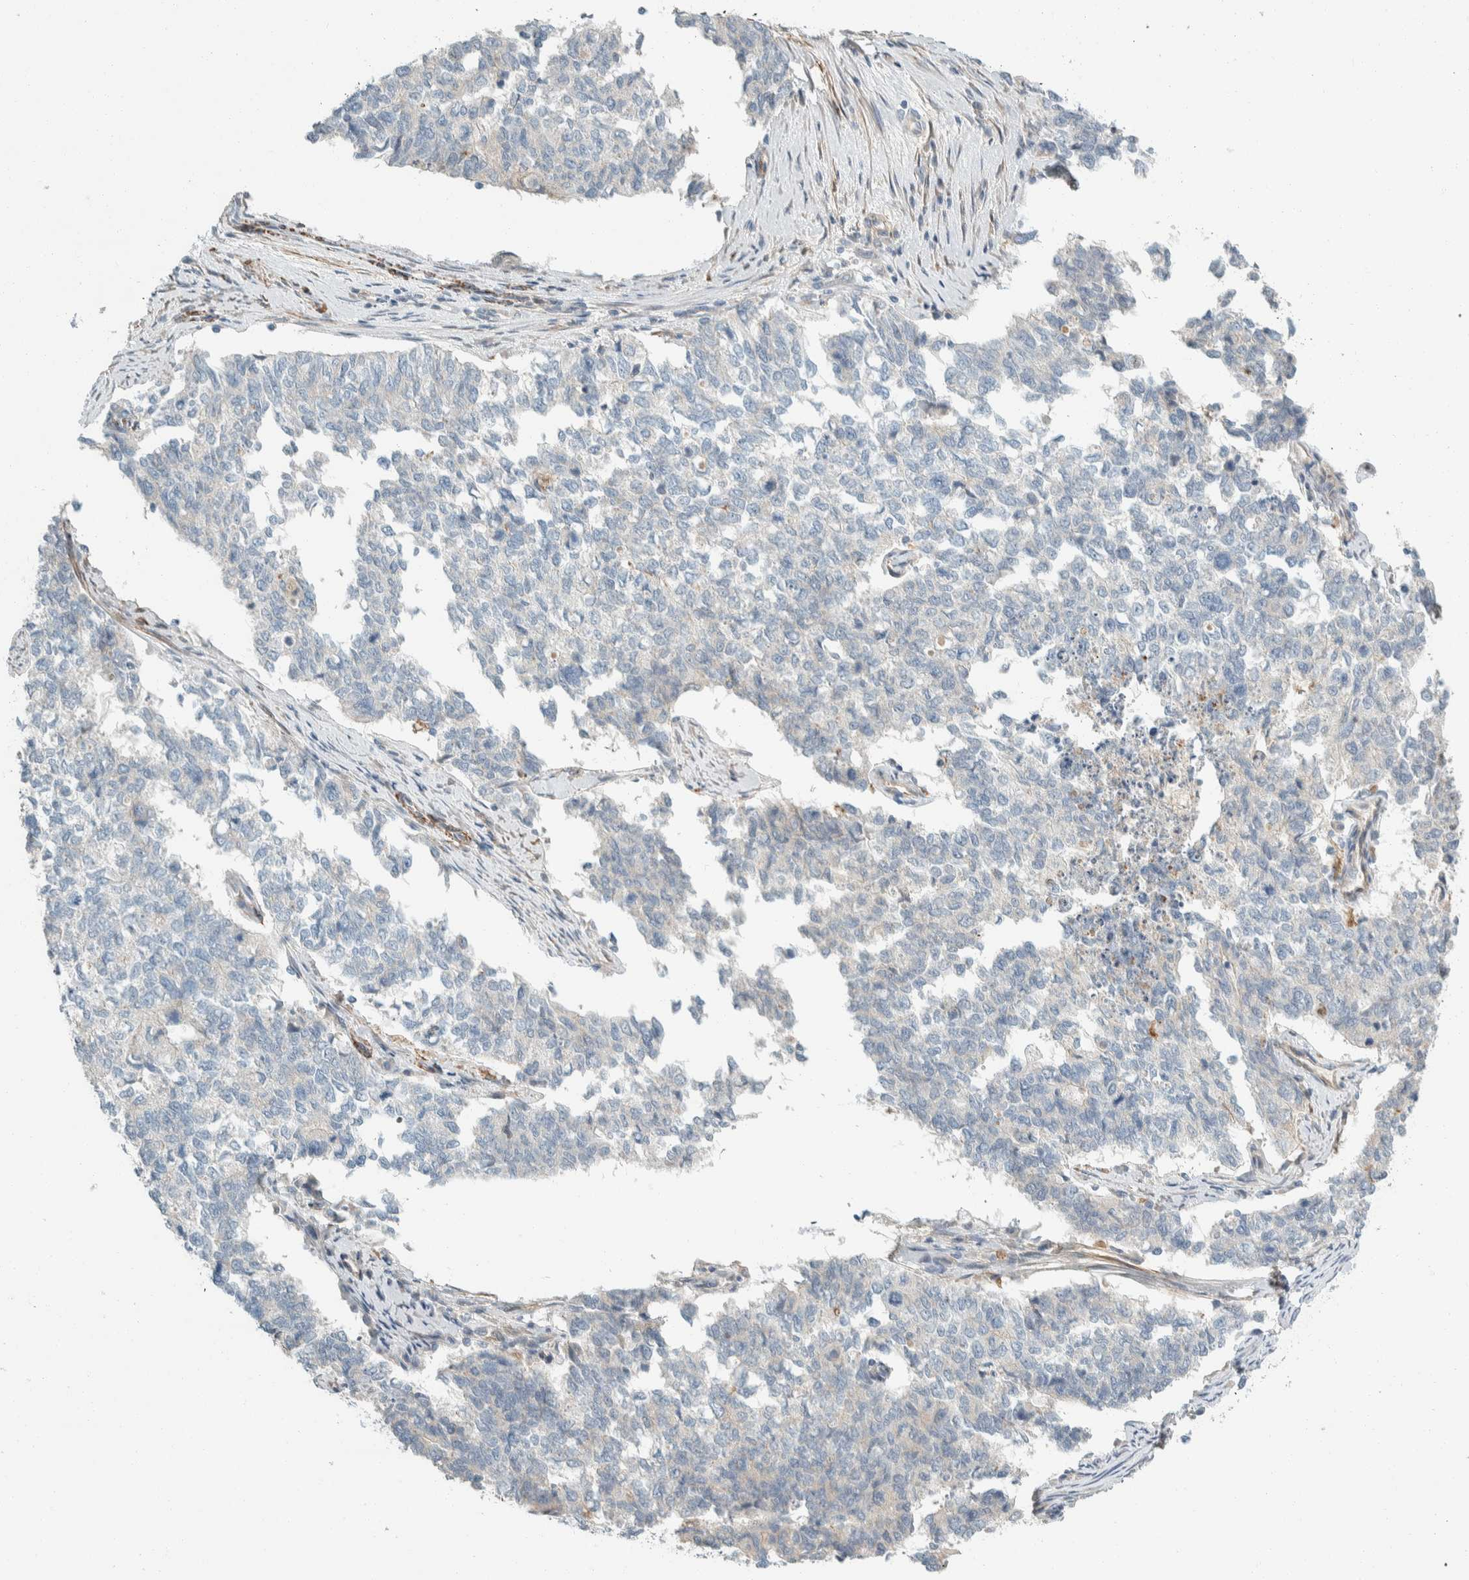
{"staining": {"intensity": "negative", "quantity": "none", "location": "none"}, "tissue": "cervical cancer", "cell_type": "Tumor cells", "image_type": "cancer", "snomed": [{"axis": "morphology", "description": "Squamous cell carcinoma, NOS"}, {"axis": "topography", "description": "Cervix"}], "caption": "The image demonstrates no significant staining in tumor cells of cervical cancer (squamous cell carcinoma).", "gene": "CDR2", "patient": {"sex": "female", "age": 63}}